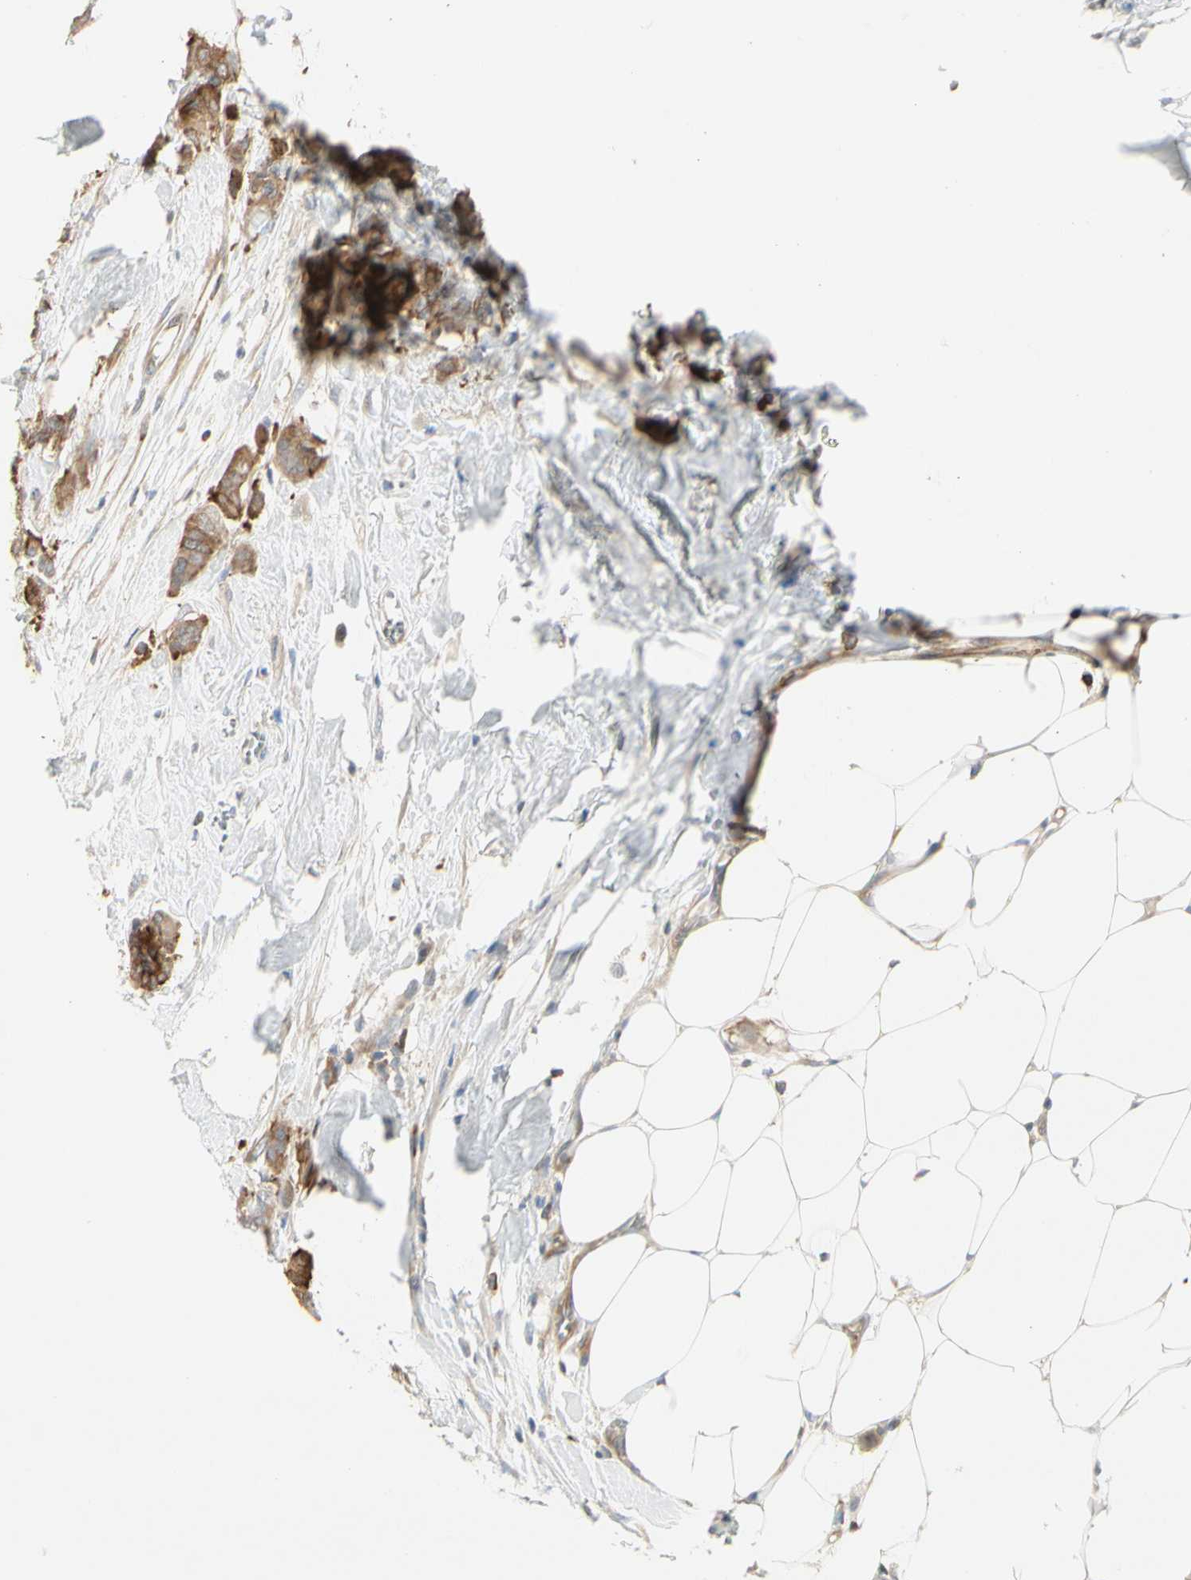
{"staining": {"intensity": "moderate", "quantity": ">75%", "location": "cytoplasmic/membranous"}, "tissue": "breast cancer", "cell_type": "Tumor cells", "image_type": "cancer", "snomed": [{"axis": "morphology", "description": "Normal tissue, NOS"}, {"axis": "morphology", "description": "Duct carcinoma"}, {"axis": "topography", "description": "Breast"}], "caption": "About >75% of tumor cells in human breast cancer show moderate cytoplasmic/membranous protein staining as visualized by brown immunohistochemical staining.", "gene": "NFKB2", "patient": {"sex": "female", "age": 40}}